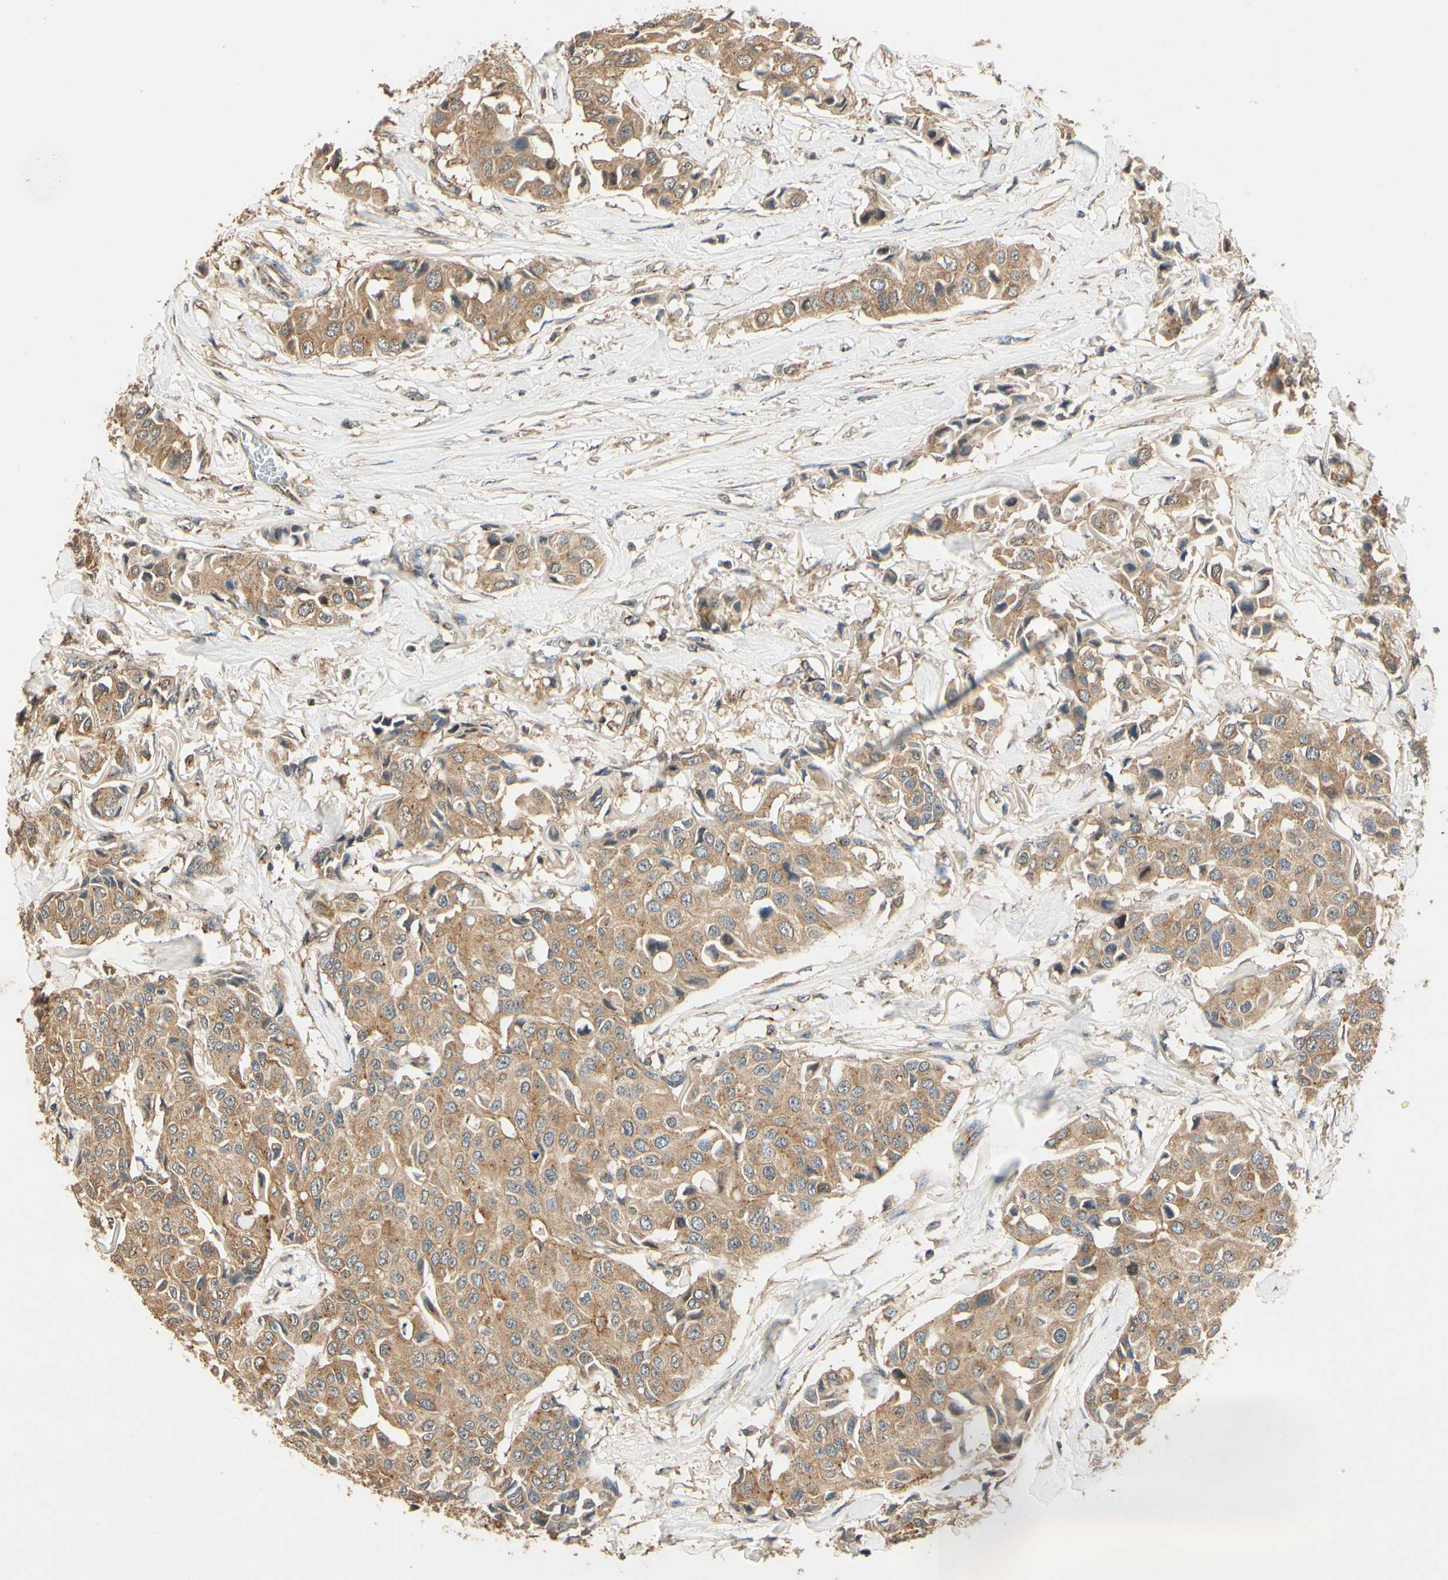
{"staining": {"intensity": "moderate", "quantity": ">75%", "location": "cytoplasmic/membranous"}, "tissue": "breast cancer", "cell_type": "Tumor cells", "image_type": "cancer", "snomed": [{"axis": "morphology", "description": "Duct carcinoma"}, {"axis": "topography", "description": "Breast"}], "caption": "Breast cancer (intraductal carcinoma) tissue exhibits moderate cytoplasmic/membranous expression in approximately >75% of tumor cells", "gene": "AKAP9", "patient": {"sex": "female", "age": 80}}